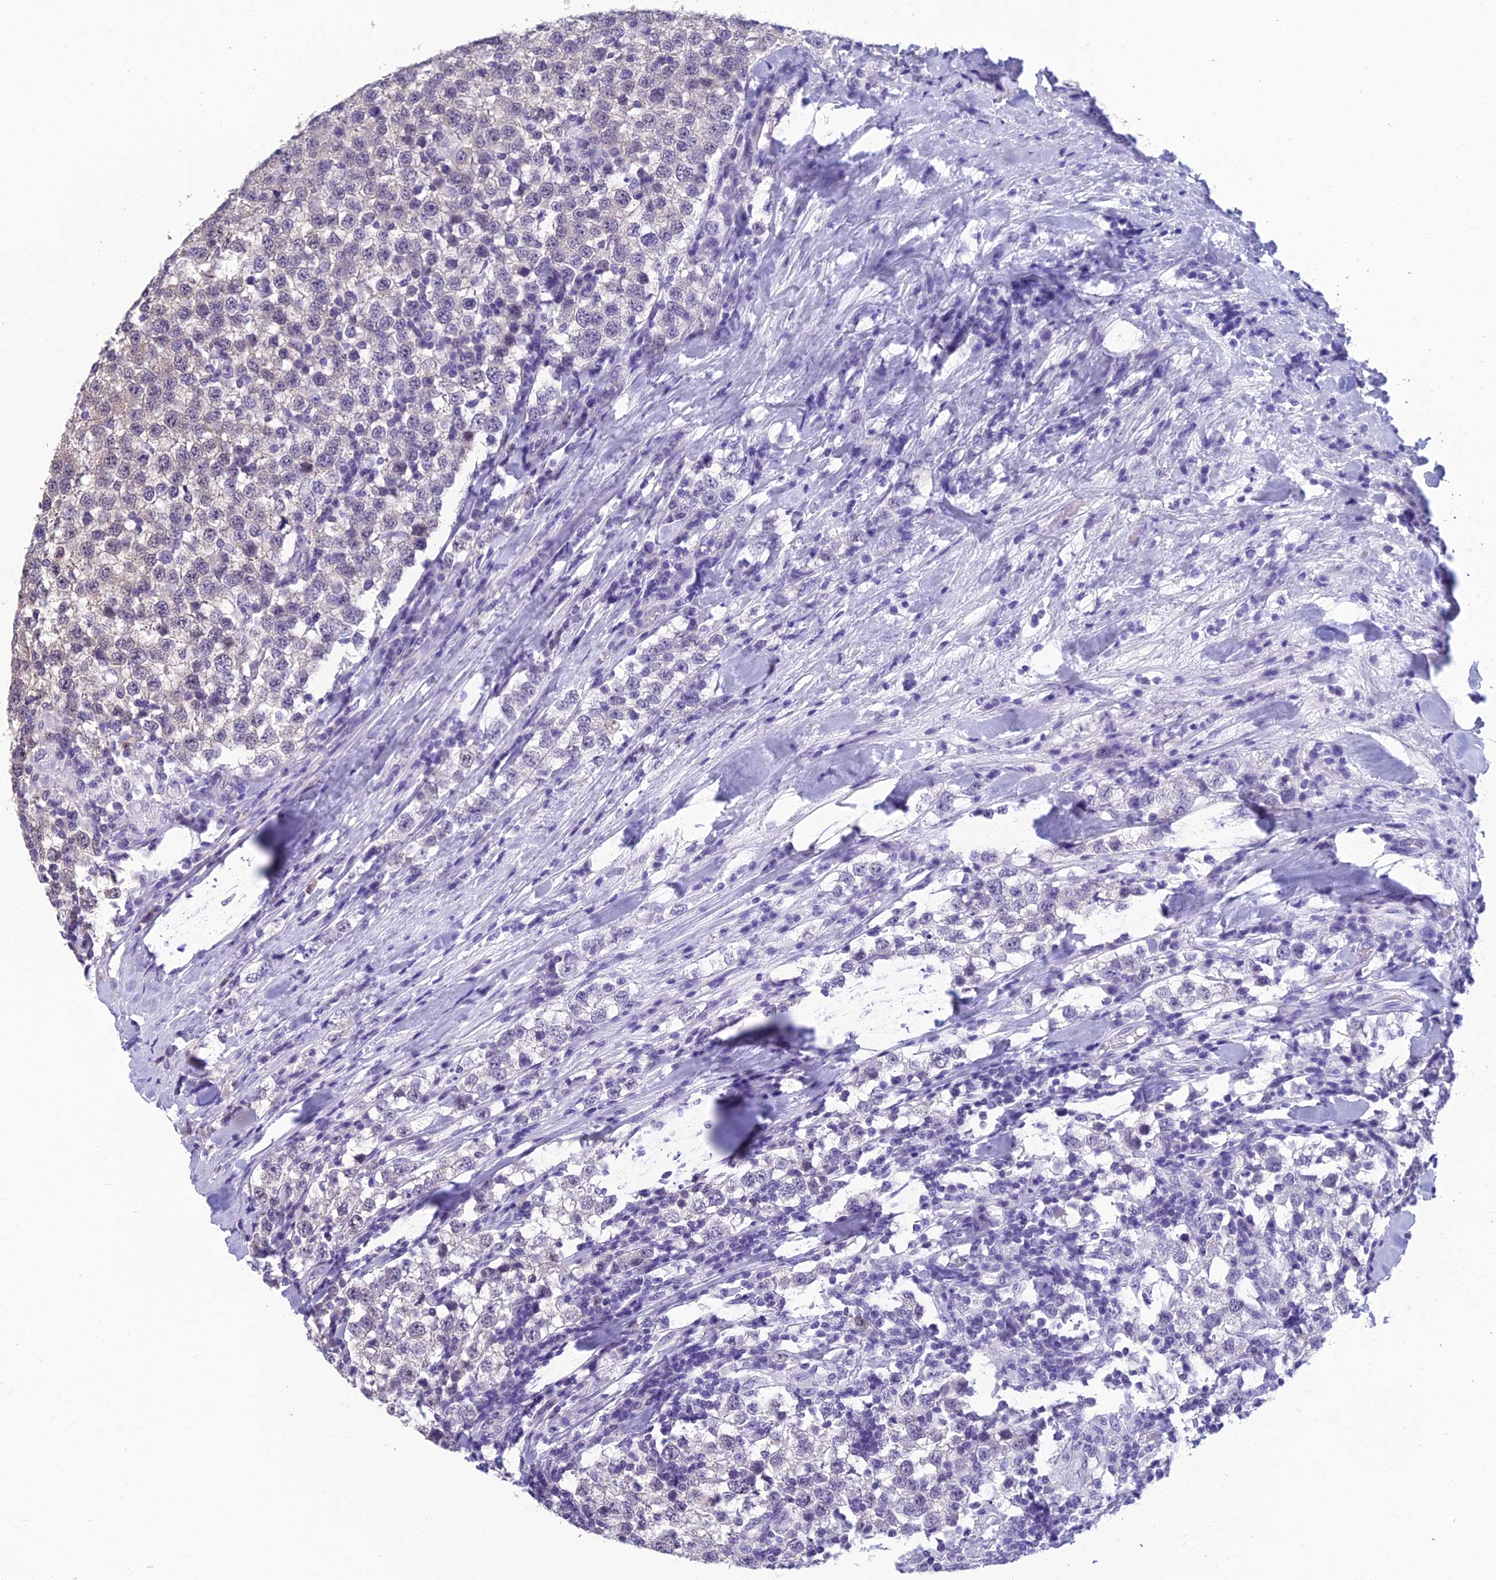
{"staining": {"intensity": "negative", "quantity": "none", "location": "none"}, "tissue": "testis cancer", "cell_type": "Tumor cells", "image_type": "cancer", "snomed": [{"axis": "morphology", "description": "Seminoma, NOS"}, {"axis": "topography", "description": "Testis"}], "caption": "Immunohistochemistry (IHC) micrograph of testis cancer stained for a protein (brown), which reveals no expression in tumor cells. (DAB immunohistochemistry with hematoxylin counter stain).", "gene": "GRWD1", "patient": {"sex": "male", "age": 34}}